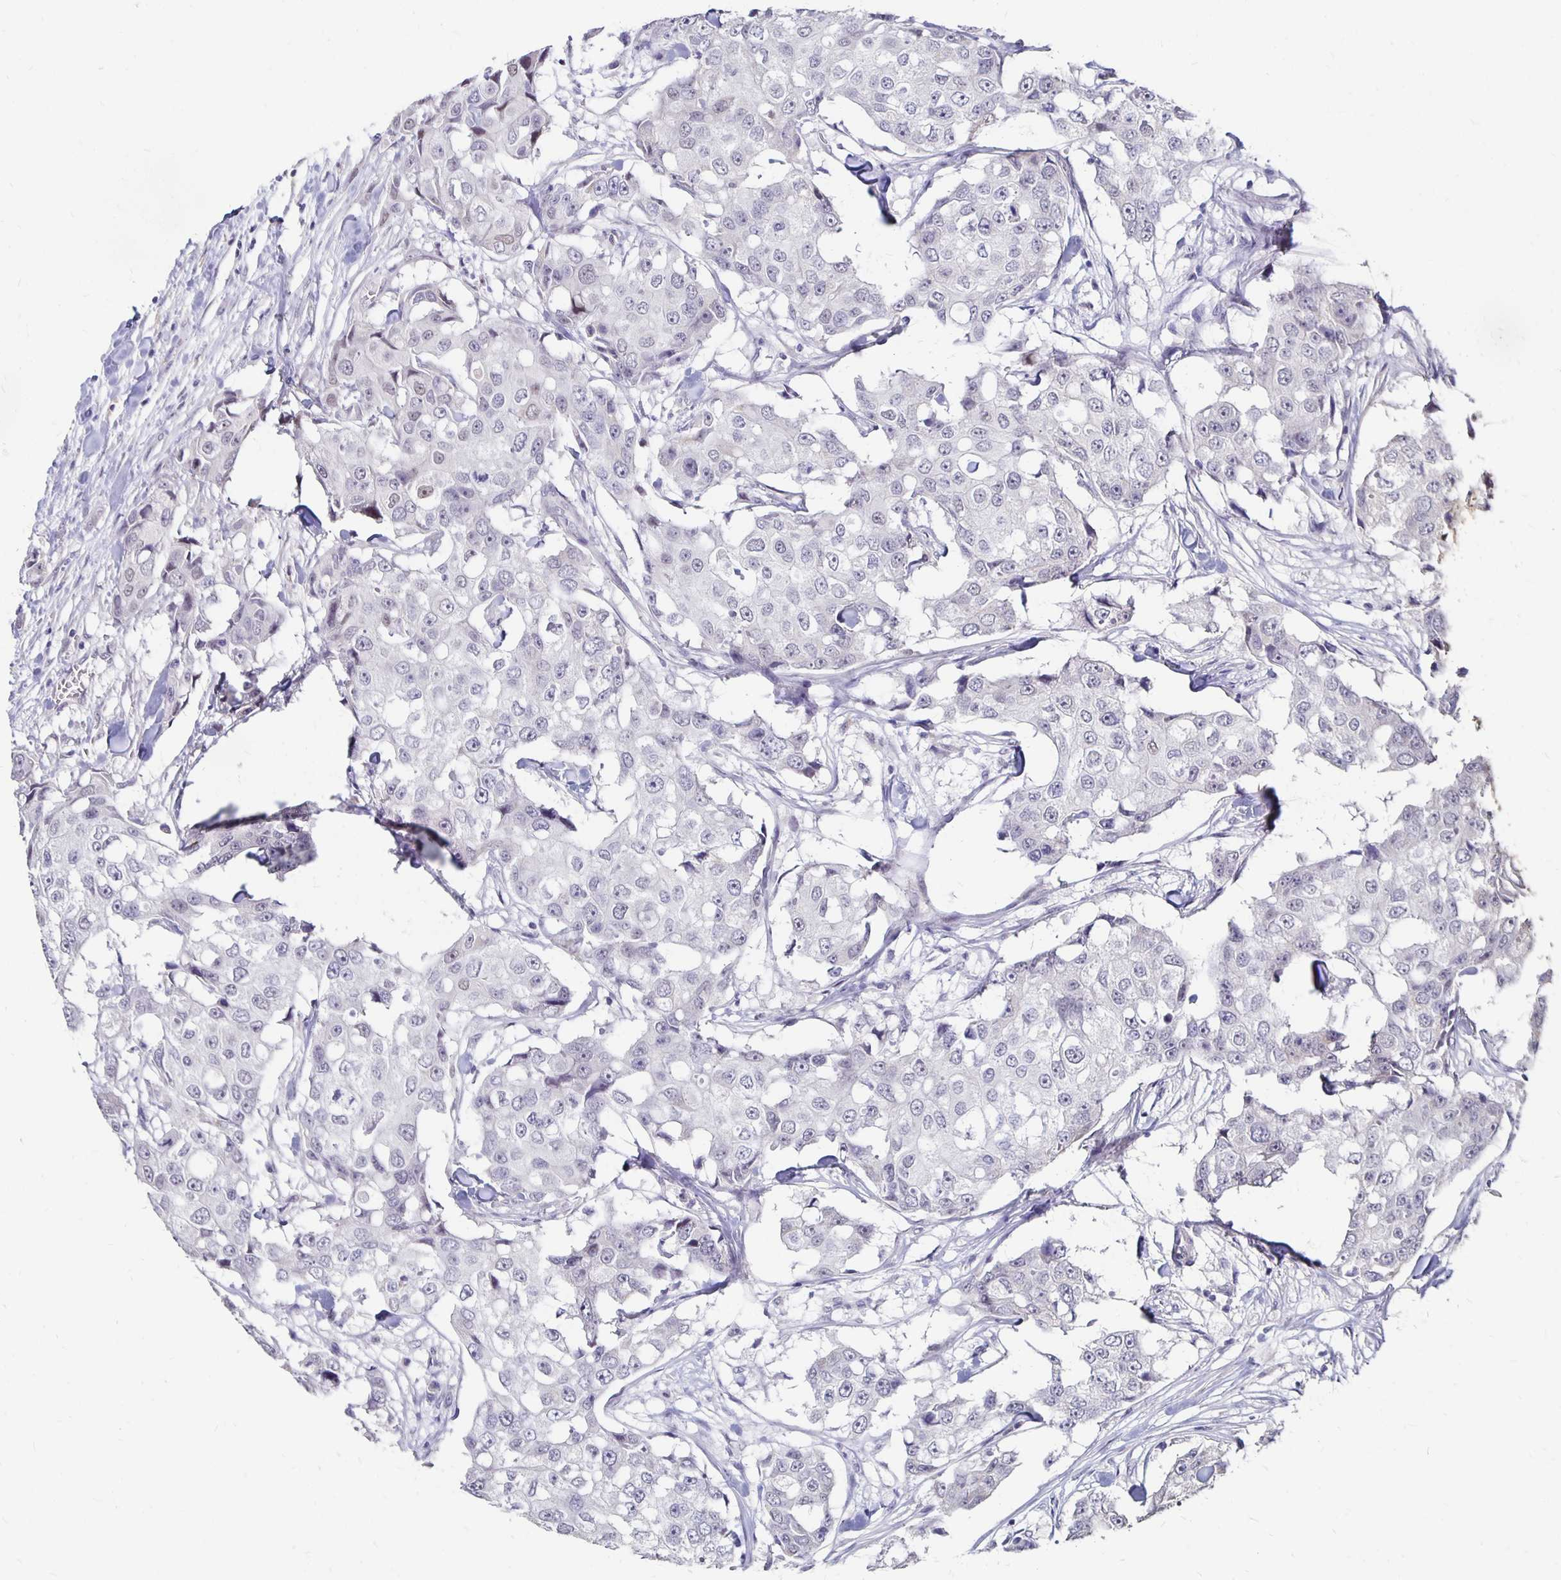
{"staining": {"intensity": "weak", "quantity": "<25%", "location": "nuclear"}, "tissue": "breast cancer", "cell_type": "Tumor cells", "image_type": "cancer", "snomed": [{"axis": "morphology", "description": "Duct carcinoma"}, {"axis": "topography", "description": "Breast"}], "caption": "An image of breast cancer (infiltrating ductal carcinoma) stained for a protein reveals no brown staining in tumor cells. The staining is performed using DAB (3,3'-diaminobenzidine) brown chromogen with nuclei counter-stained in using hematoxylin.", "gene": "ATOSB", "patient": {"sex": "female", "age": 27}}